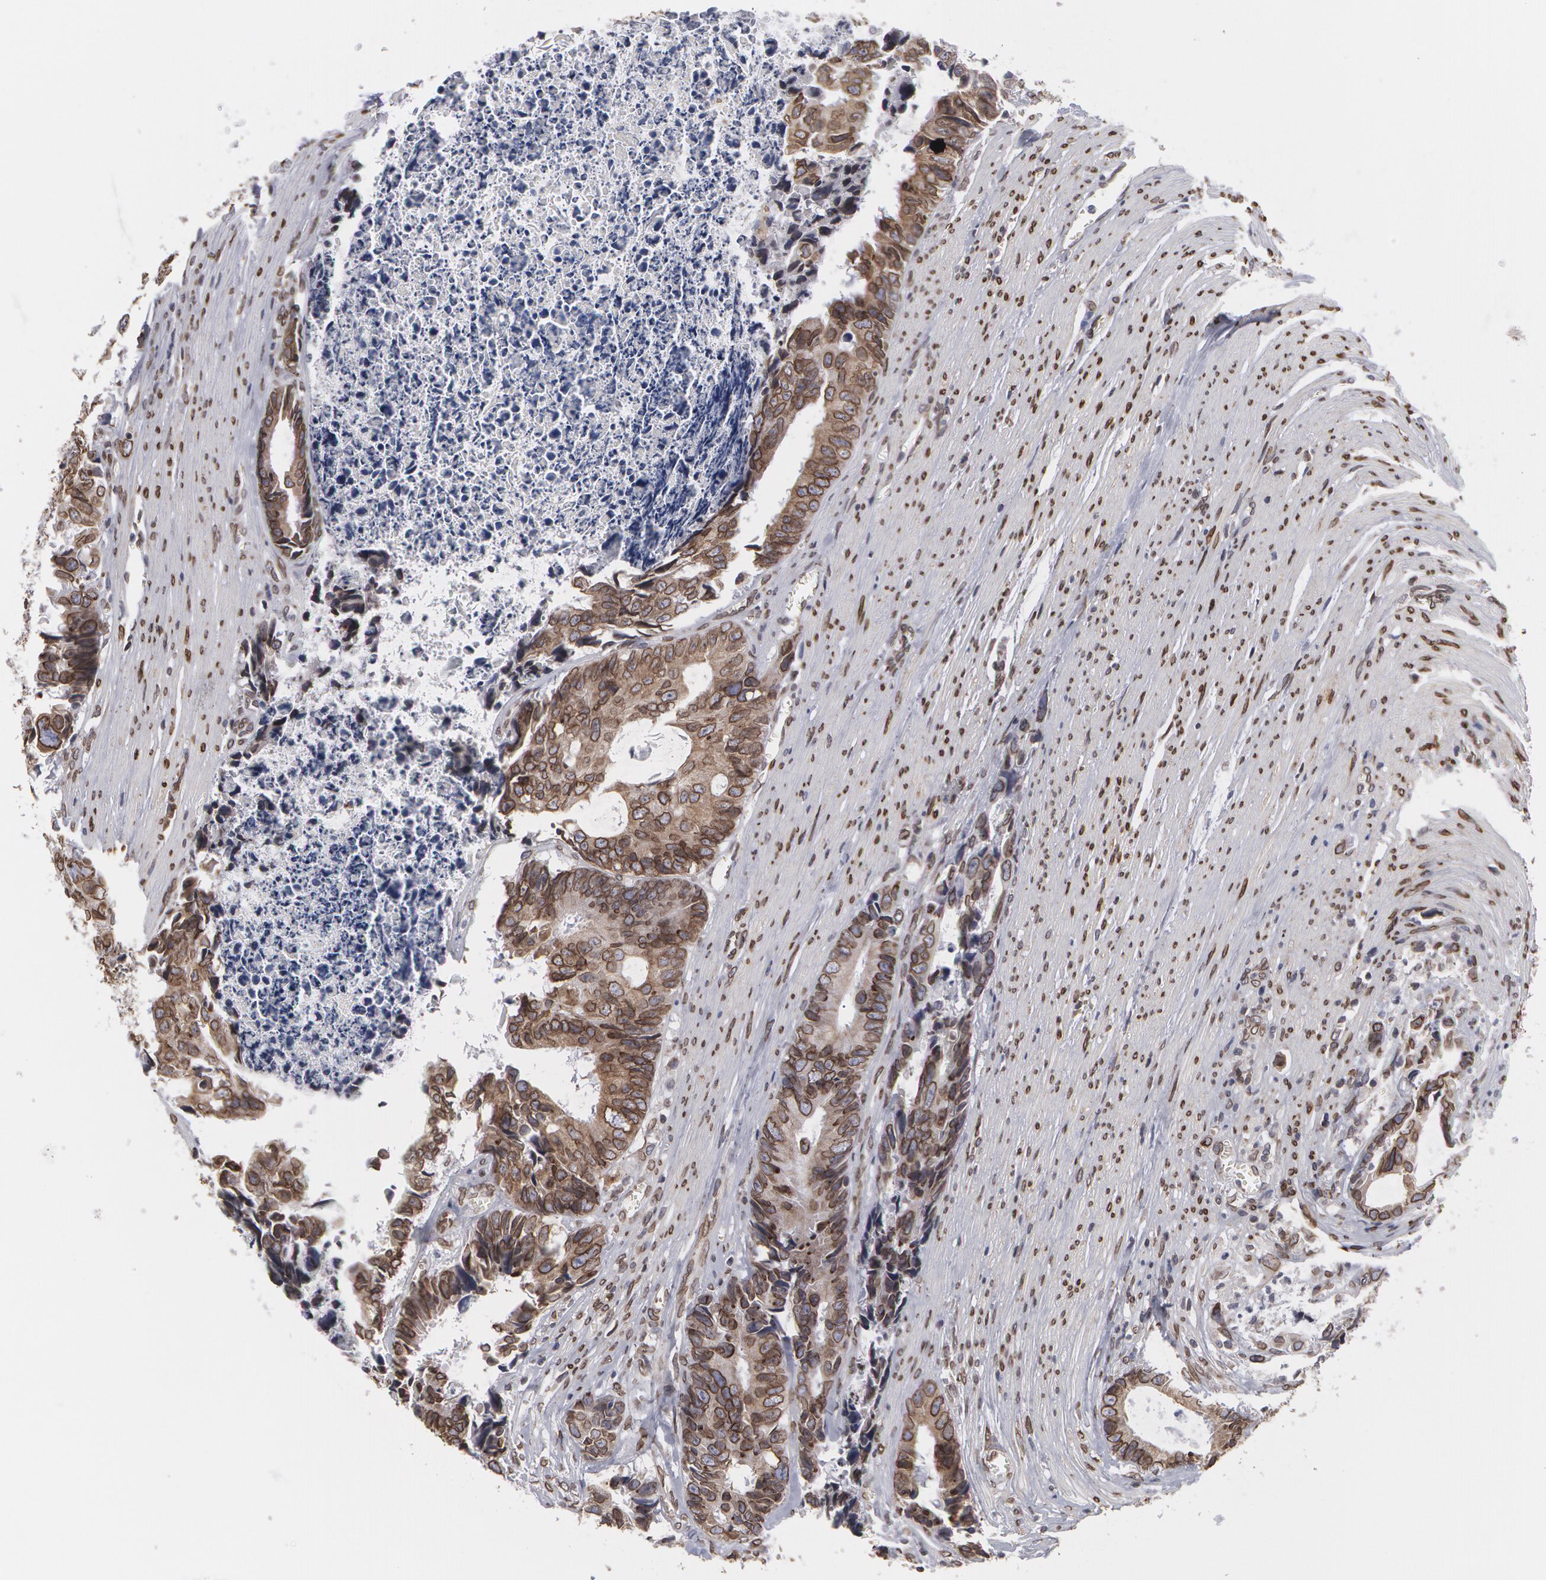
{"staining": {"intensity": "moderate", "quantity": ">75%", "location": "nuclear"}, "tissue": "colorectal cancer", "cell_type": "Tumor cells", "image_type": "cancer", "snomed": [{"axis": "morphology", "description": "Adenocarcinoma, NOS"}, {"axis": "topography", "description": "Rectum"}], "caption": "Brown immunohistochemical staining in adenocarcinoma (colorectal) demonstrates moderate nuclear expression in about >75% of tumor cells. Nuclei are stained in blue.", "gene": "EMD", "patient": {"sex": "female", "age": 98}}